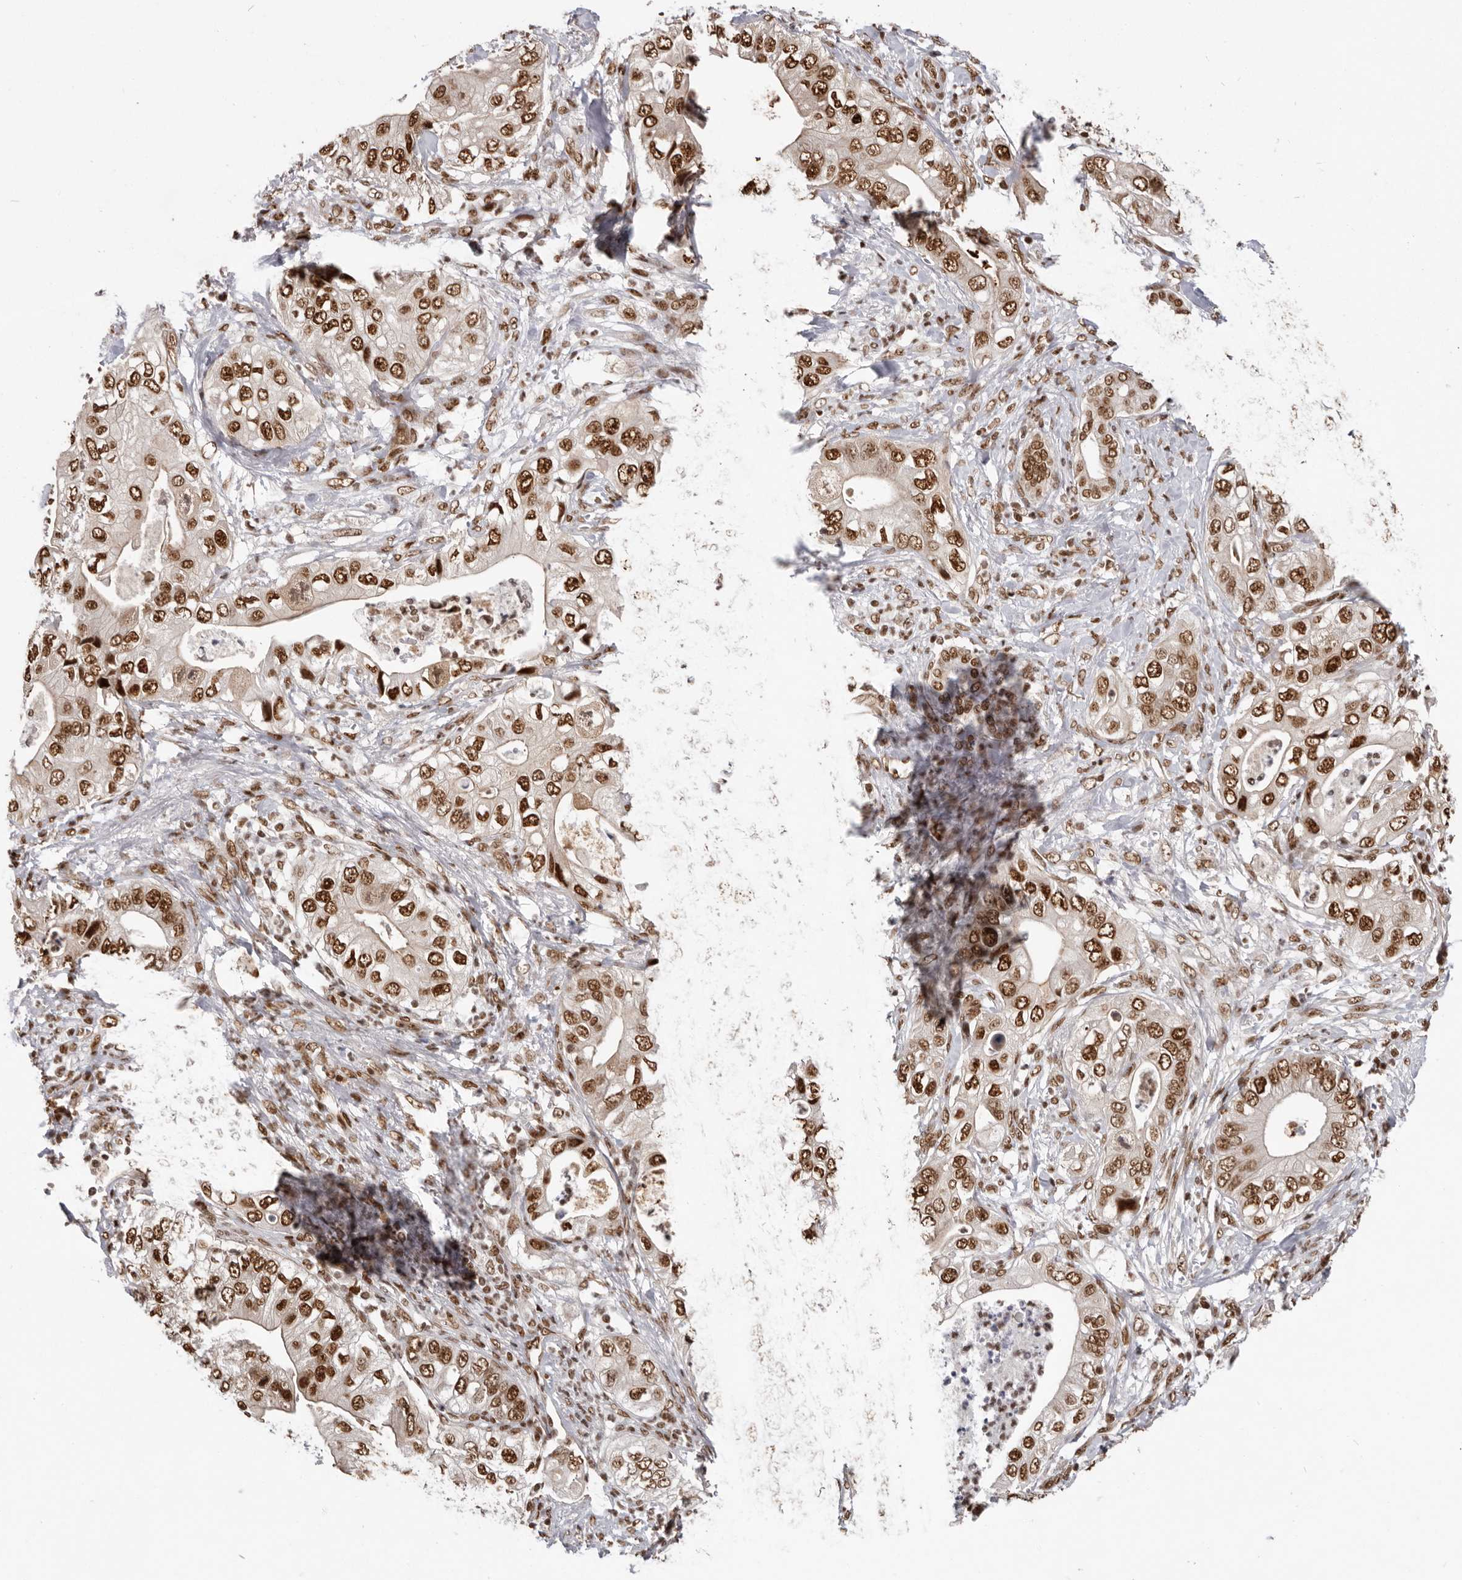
{"staining": {"intensity": "strong", "quantity": ">75%", "location": "nuclear"}, "tissue": "pancreatic cancer", "cell_type": "Tumor cells", "image_type": "cancer", "snomed": [{"axis": "morphology", "description": "Adenocarcinoma, NOS"}, {"axis": "topography", "description": "Pancreas"}], "caption": "Protein staining of pancreatic cancer (adenocarcinoma) tissue shows strong nuclear expression in approximately >75% of tumor cells. The protein is stained brown, and the nuclei are stained in blue (DAB (3,3'-diaminobenzidine) IHC with brightfield microscopy, high magnification).", "gene": "CHTOP", "patient": {"sex": "female", "age": 78}}